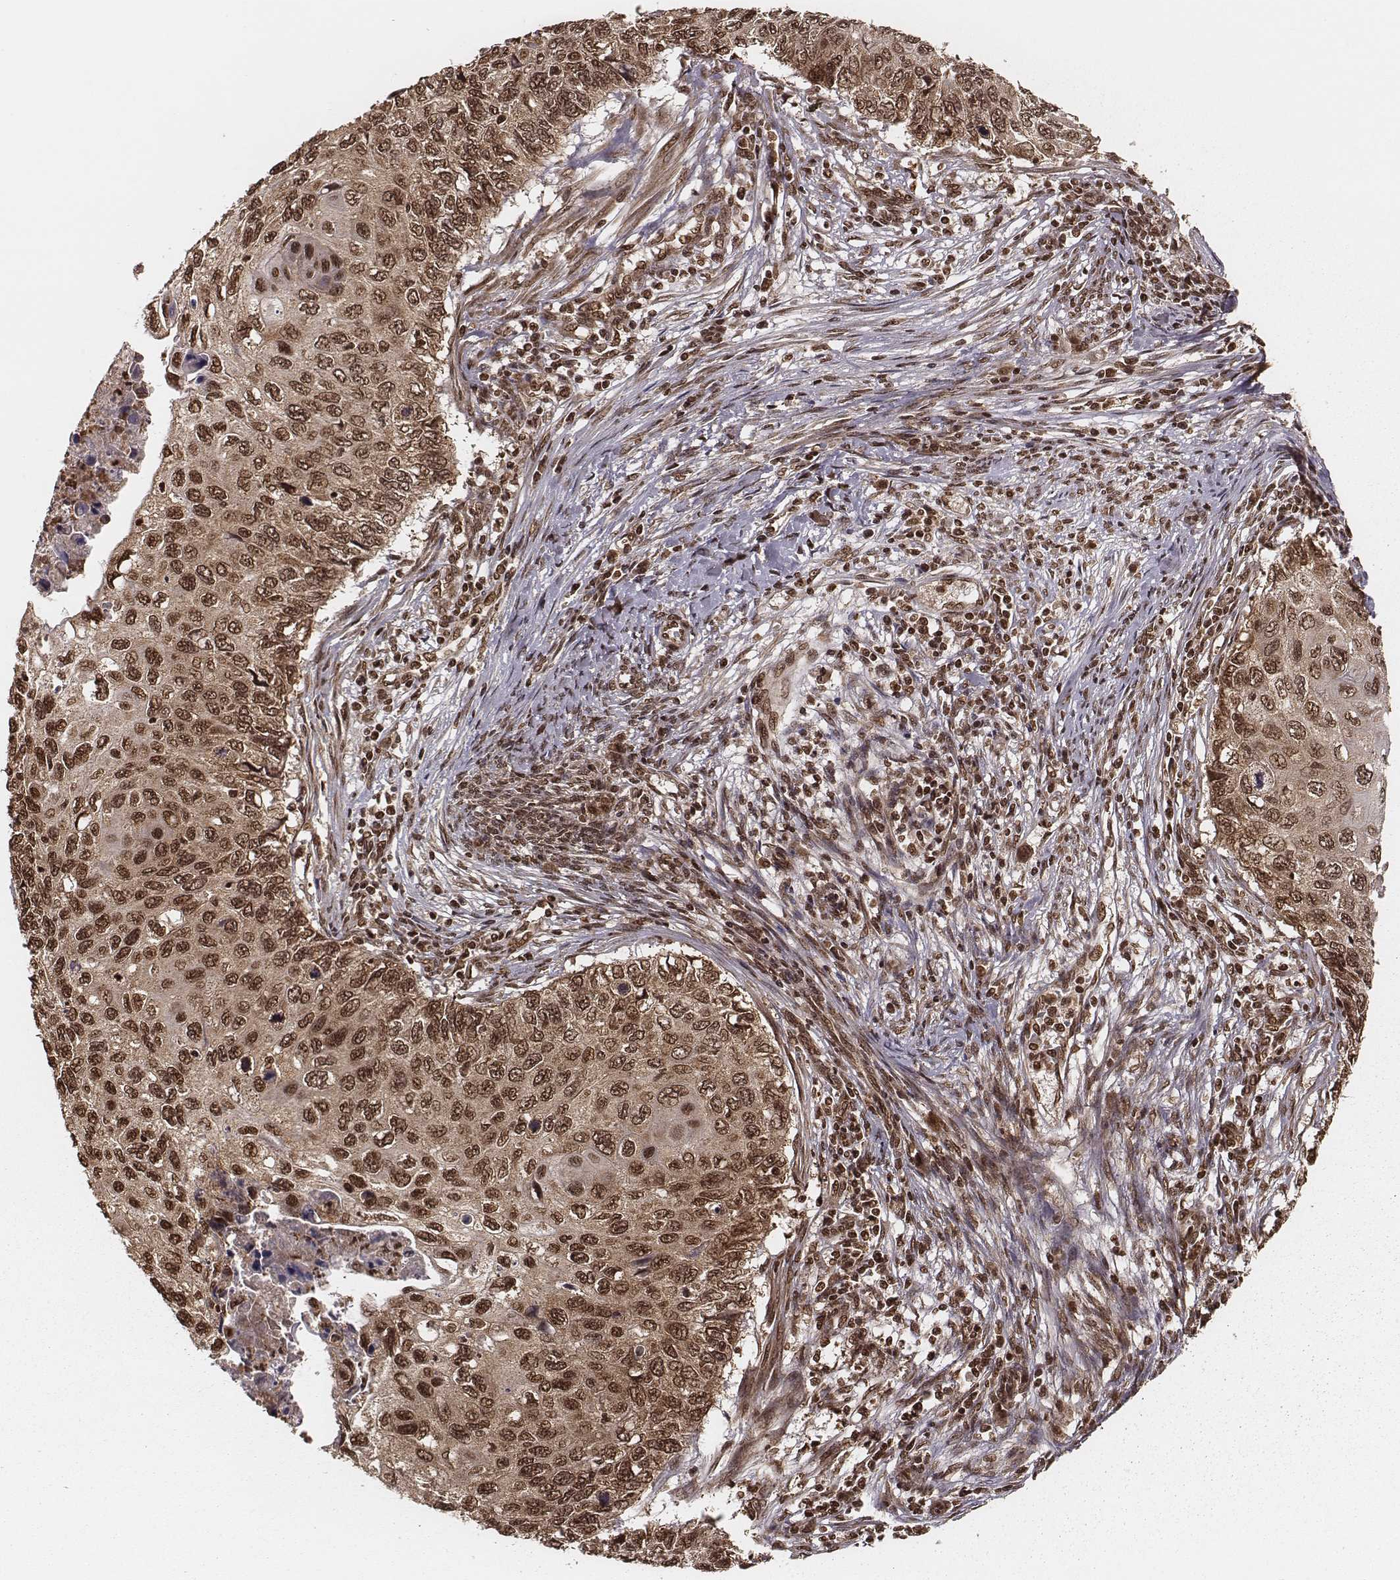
{"staining": {"intensity": "moderate", "quantity": ">75%", "location": "cytoplasmic/membranous,nuclear"}, "tissue": "cervical cancer", "cell_type": "Tumor cells", "image_type": "cancer", "snomed": [{"axis": "morphology", "description": "Squamous cell carcinoma, NOS"}, {"axis": "topography", "description": "Cervix"}], "caption": "Cervical squamous cell carcinoma tissue displays moderate cytoplasmic/membranous and nuclear positivity in about >75% of tumor cells The protein is shown in brown color, while the nuclei are stained blue.", "gene": "NFX1", "patient": {"sex": "female", "age": 70}}